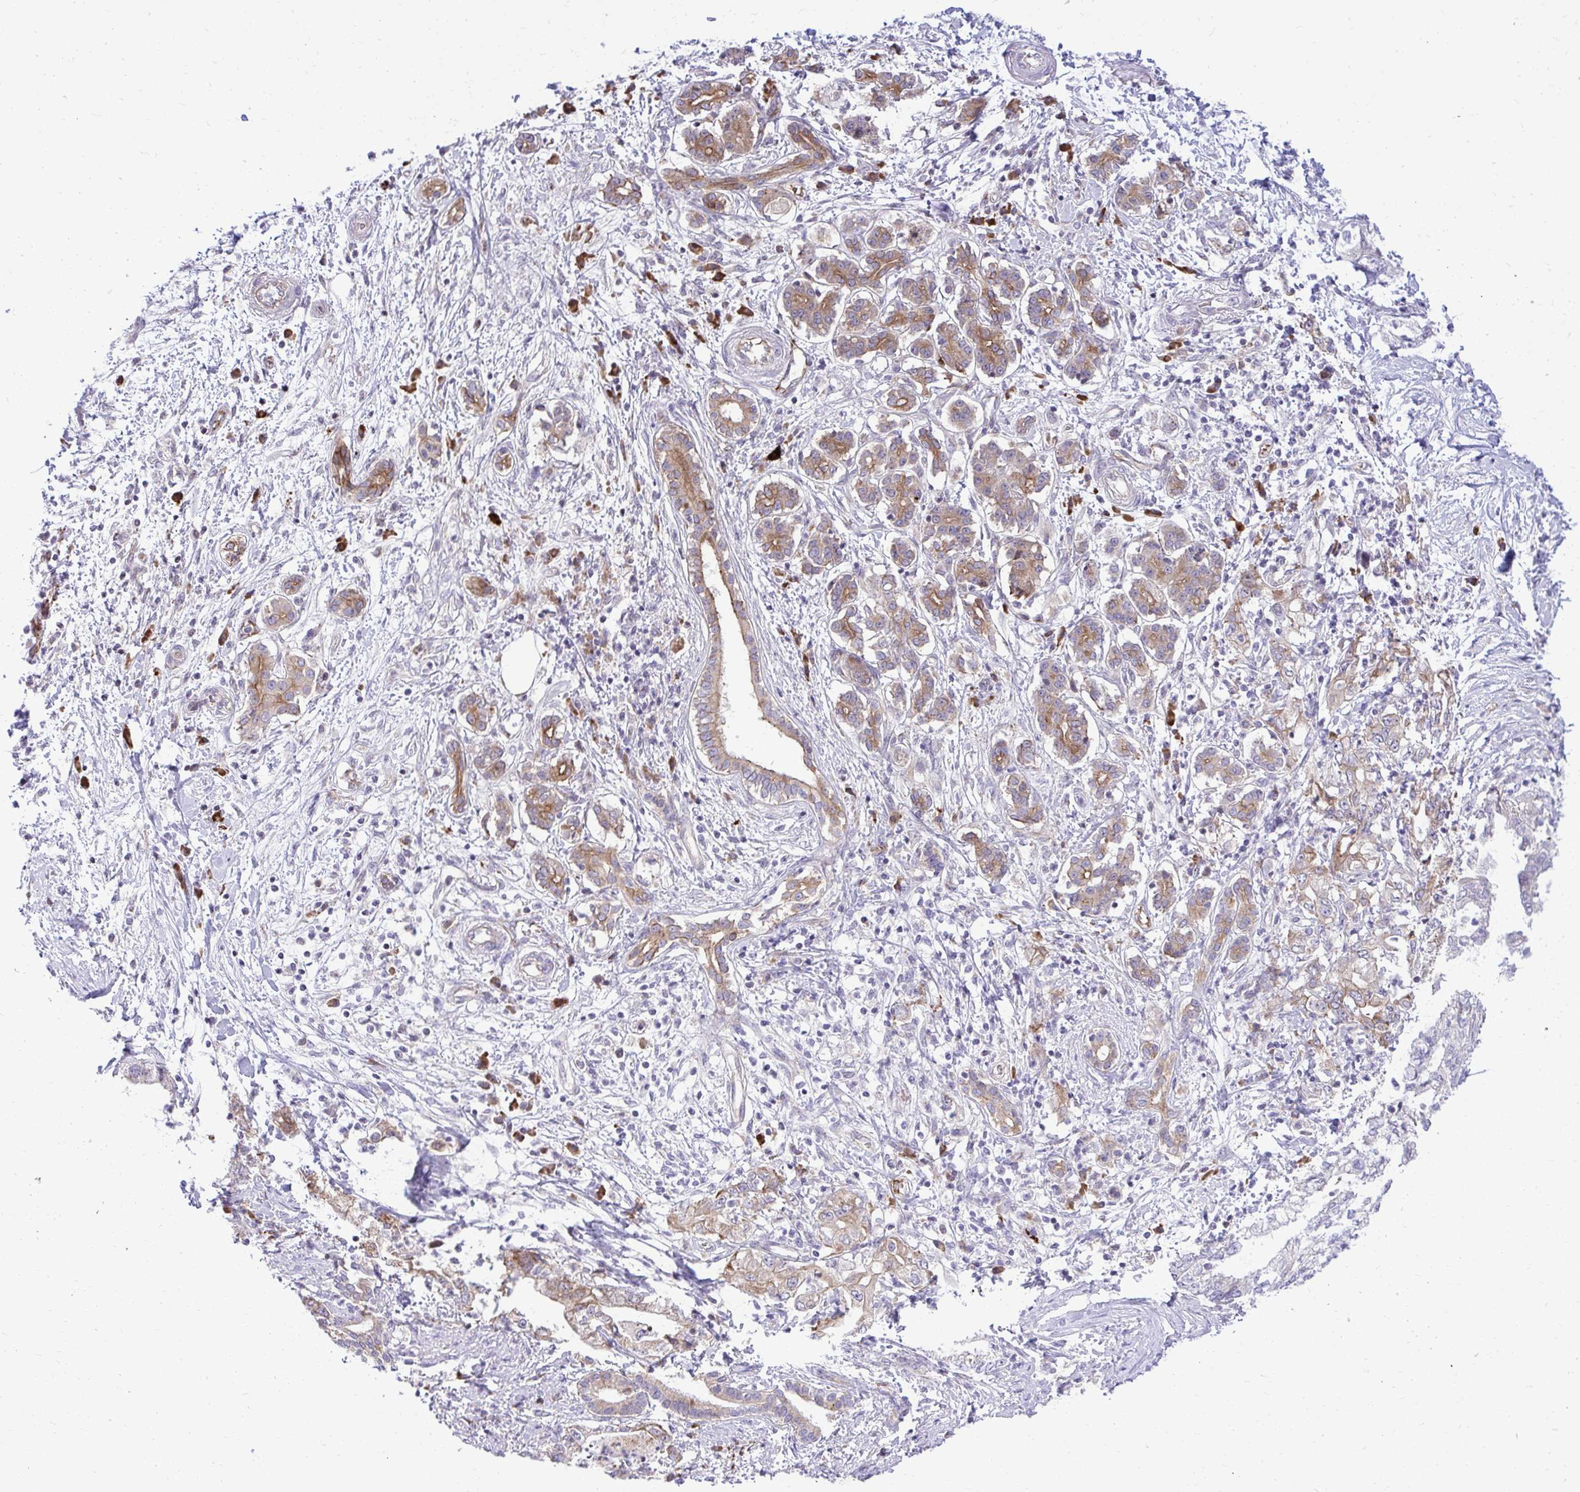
{"staining": {"intensity": "moderate", "quantity": ">75%", "location": "cytoplasmic/membranous"}, "tissue": "pancreatic cancer", "cell_type": "Tumor cells", "image_type": "cancer", "snomed": [{"axis": "morphology", "description": "Adenocarcinoma, NOS"}, {"axis": "topography", "description": "Pancreas"}], "caption": "Protein staining by IHC reveals moderate cytoplasmic/membranous expression in about >75% of tumor cells in pancreatic cancer (adenocarcinoma). The protein is stained brown, and the nuclei are stained in blue (DAB IHC with brightfield microscopy, high magnification).", "gene": "METTL9", "patient": {"sex": "female", "age": 73}}